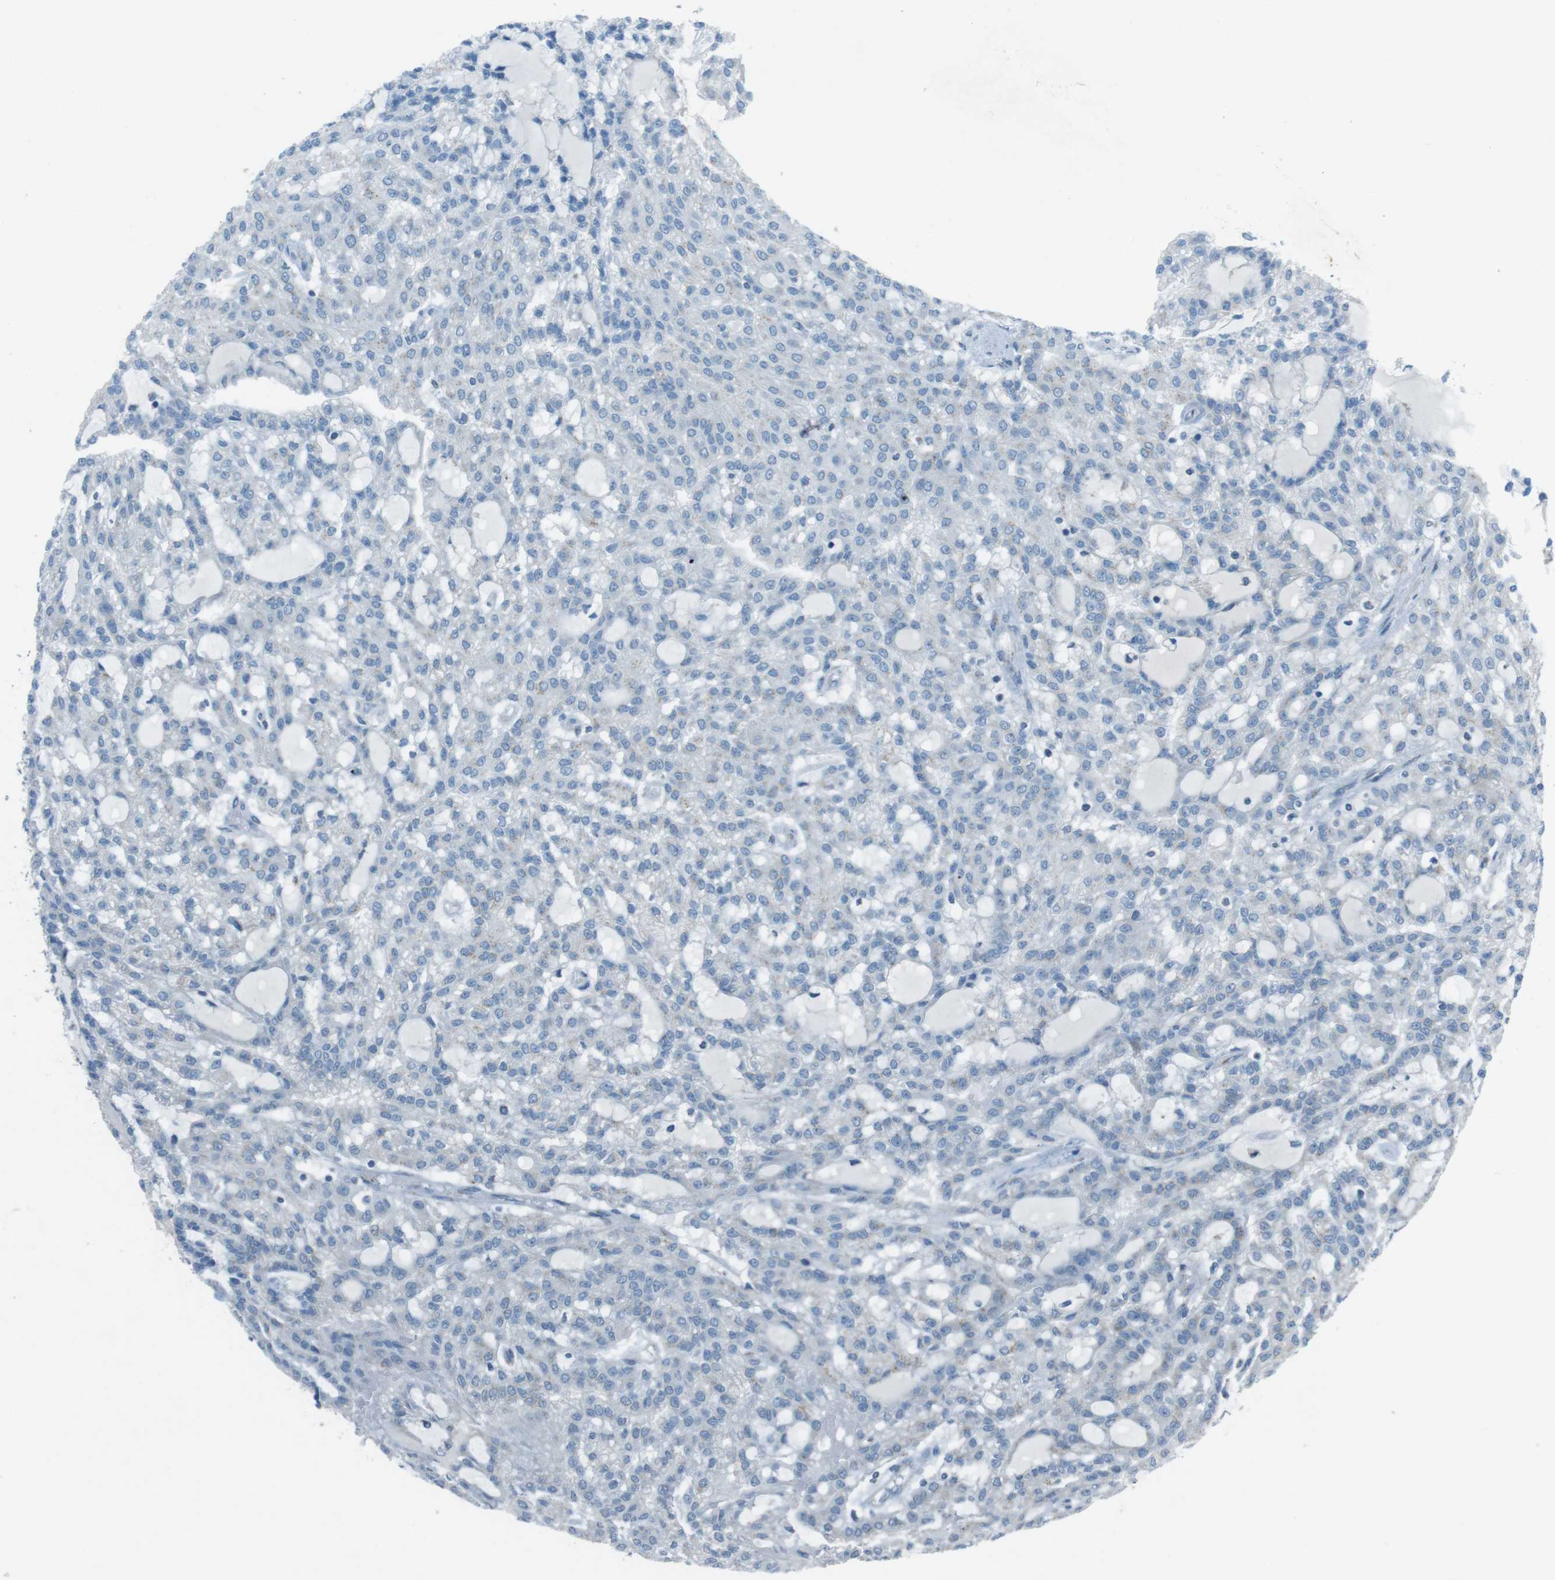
{"staining": {"intensity": "weak", "quantity": "<25%", "location": "cytoplasmic/membranous"}, "tissue": "renal cancer", "cell_type": "Tumor cells", "image_type": "cancer", "snomed": [{"axis": "morphology", "description": "Adenocarcinoma, NOS"}, {"axis": "topography", "description": "Kidney"}], "caption": "The histopathology image shows no significant positivity in tumor cells of renal cancer (adenocarcinoma). (Immunohistochemistry (ihc), brightfield microscopy, high magnification).", "gene": "TXNDC15", "patient": {"sex": "male", "age": 63}}